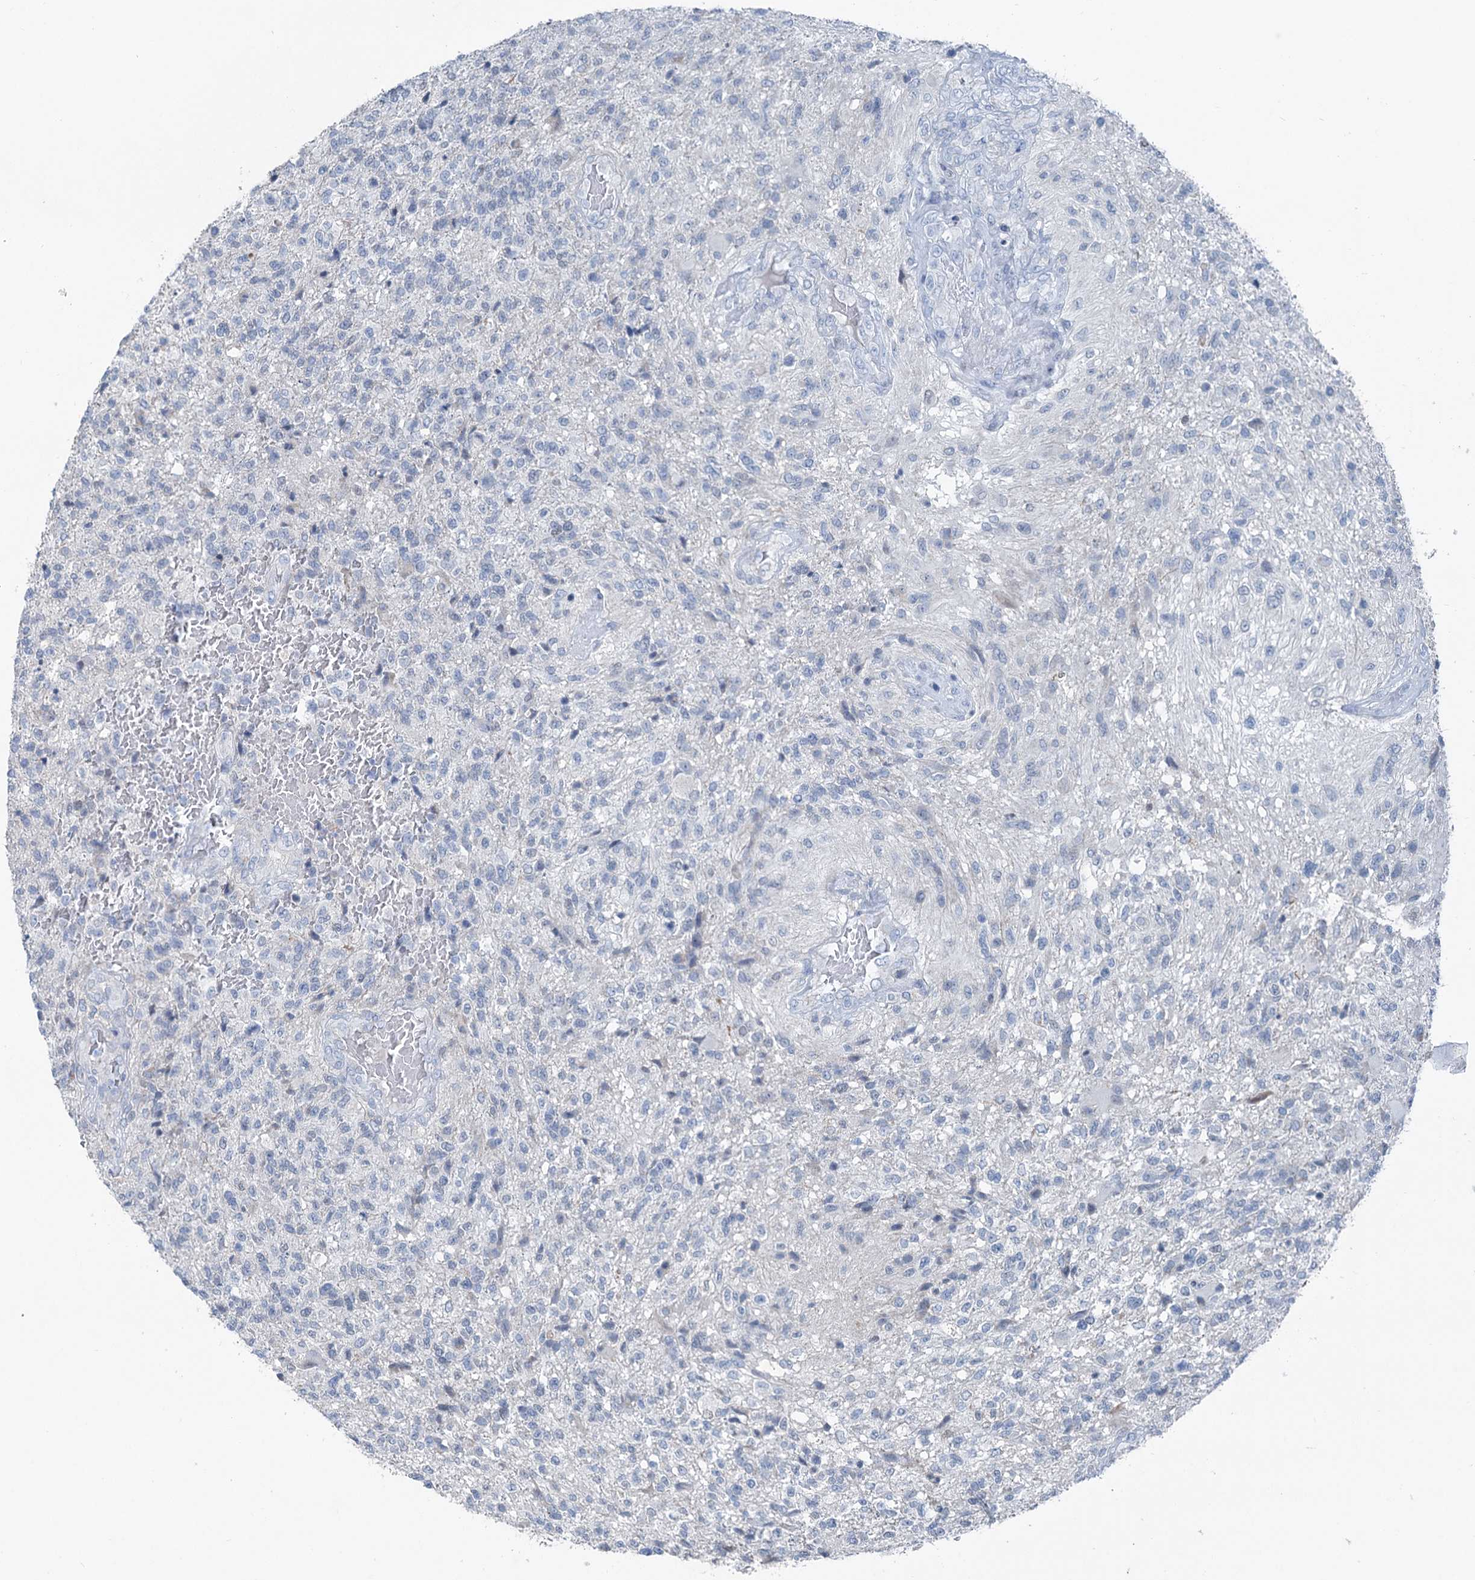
{"staining": {"intensity": "negative", "quantity": "none", "location": "none"}, "tissue": "glioma", "cell_type": "Tumor cells", "image_type": "cancer", "snomed": [{"axis": "morphology", "description": "Glioma, malignant, High grade"}, {"axis": "topography", "description": "Brain"}], "caption": "Tumor cells show no significant expression in glioma.", "gene": "ELP4", "patient": {"sex": "male", "age": 56}}